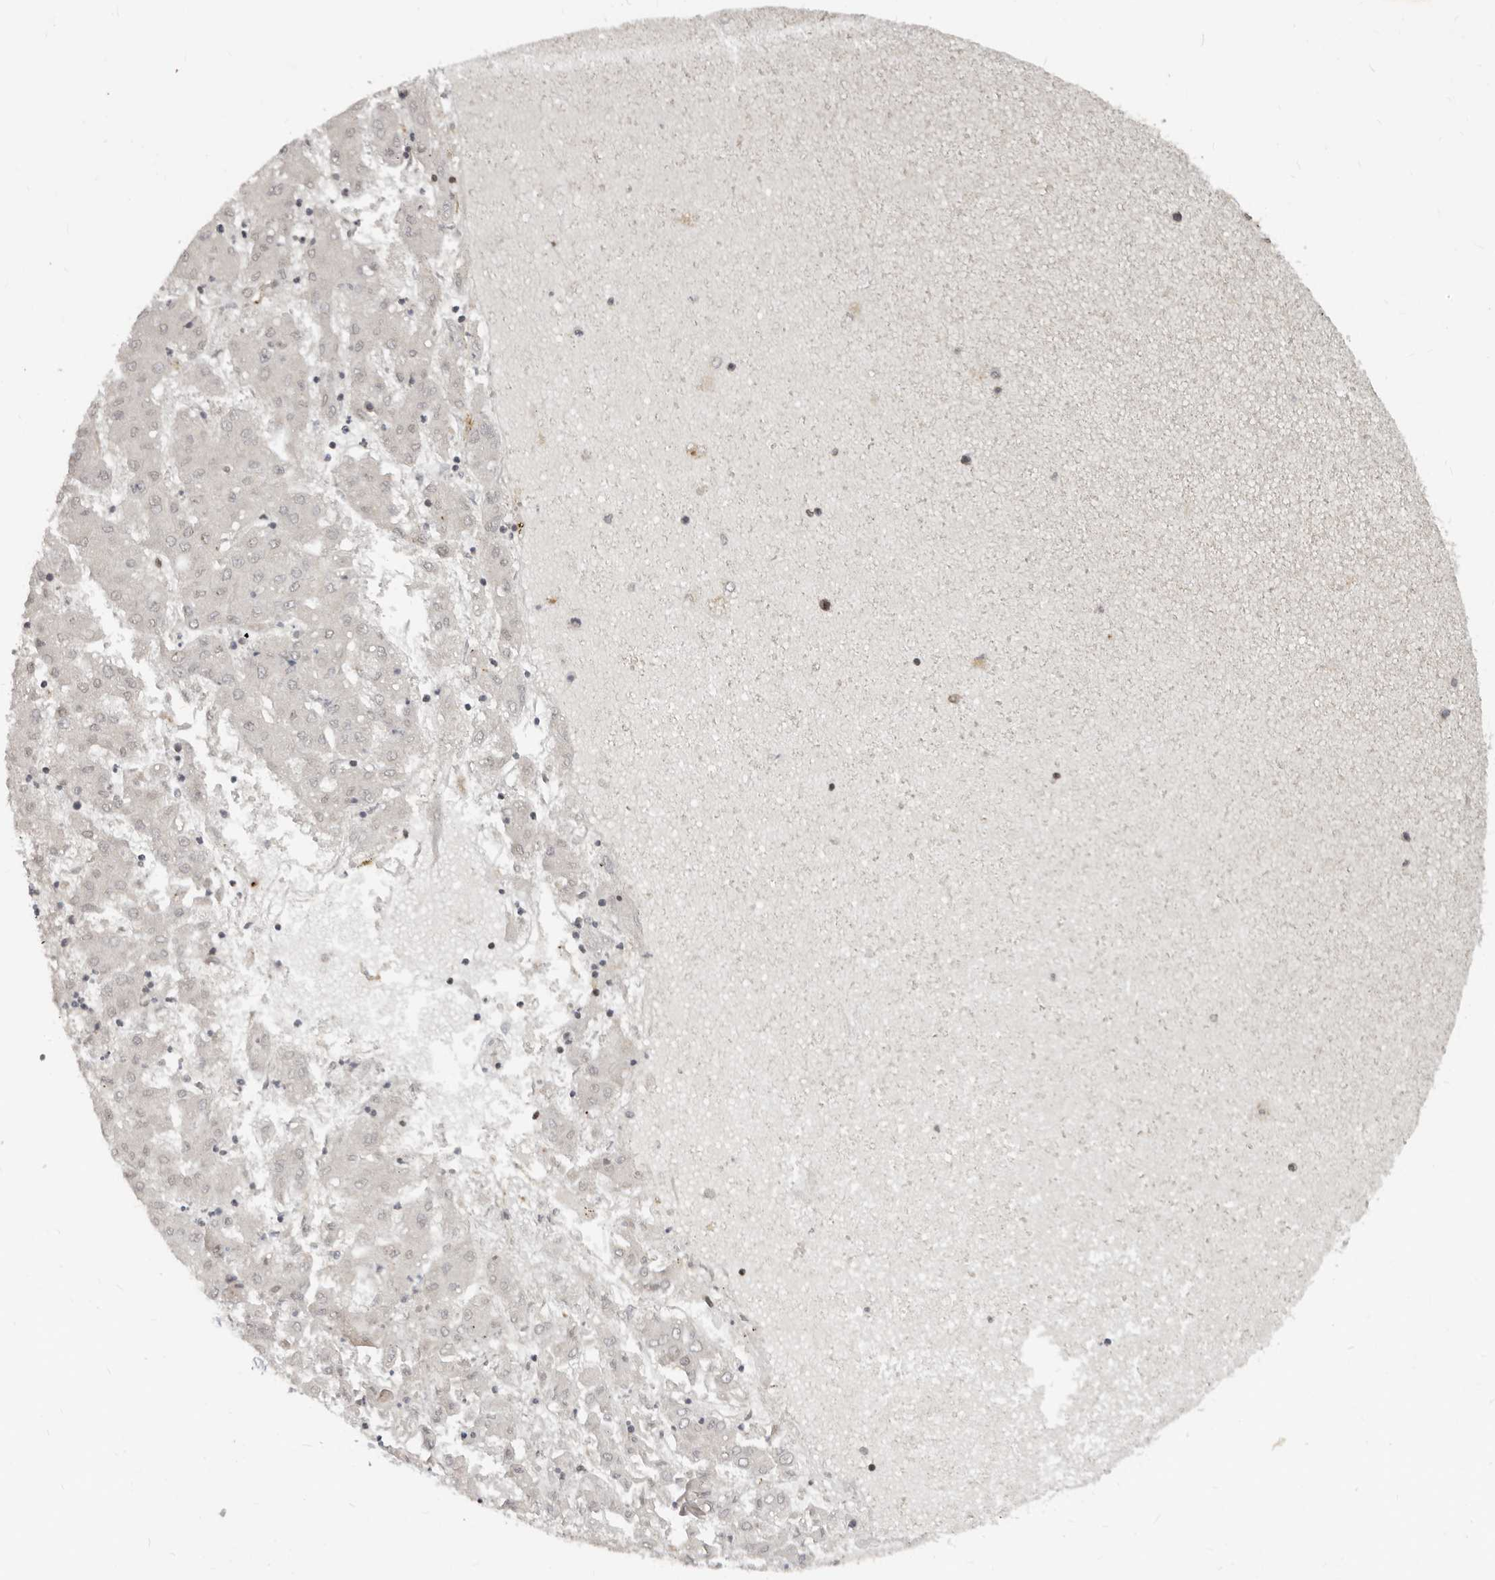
{"staining": {"intensity": "negative", "quantity": "none", "location": "none"}, "tissue": "liver cancer", "cell_type": "Tumor cells", "image_type": "cancer", "snomed": [{"axis": "morphology", "description": "Carcinoma, Hepatocellular, NOS"}, {"axis": "topography", "description": "Liver"}], "caption": "This is an immunohistochemistry micrograph of liver hepatocellular carcinoma. There is no positivity in tumor cells.", "gene": "NUP153", "patient": {"sex": "male", "age": 72}}